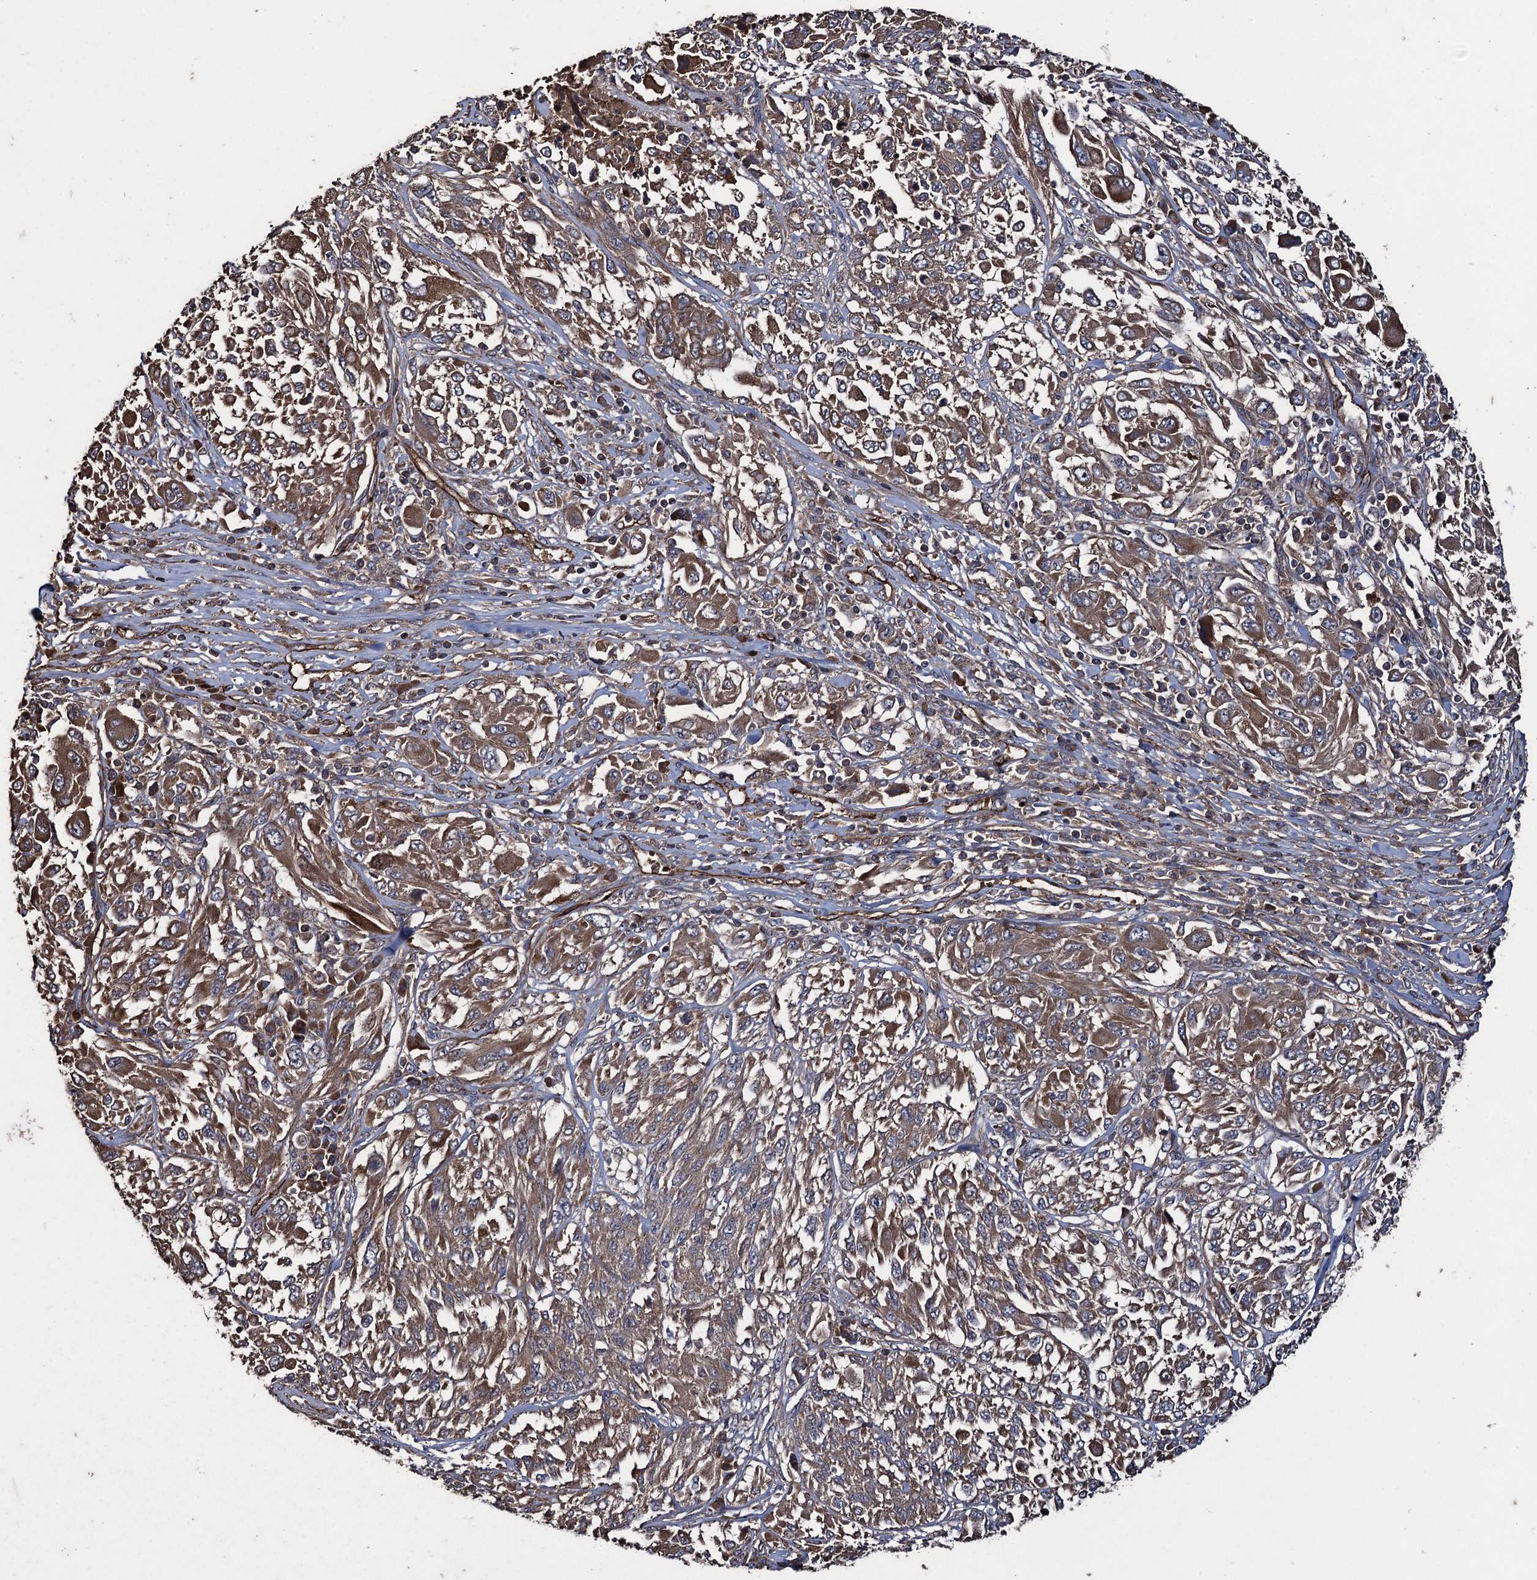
{"staining": {"intensity": "moderate", "quantity": ">75%", "location": "cytoplasmic/membranous"}, "tissue": "melanoma", "cell_type": "Tumor cells", "image_type": "cancer", "snomed": [{"axis": "morphology", "description": "Malignant melanoma, NOS"}, {"axis": "topography", "description": "Skin"}], "caption": "Moderate cytoplasmic/membranous staining for a protein is present in about >75% of tumor cells of melanoma using immunohistochemistry.", "gene": "TXNDC11", "patient": {"sex": "female", "age": 91}}